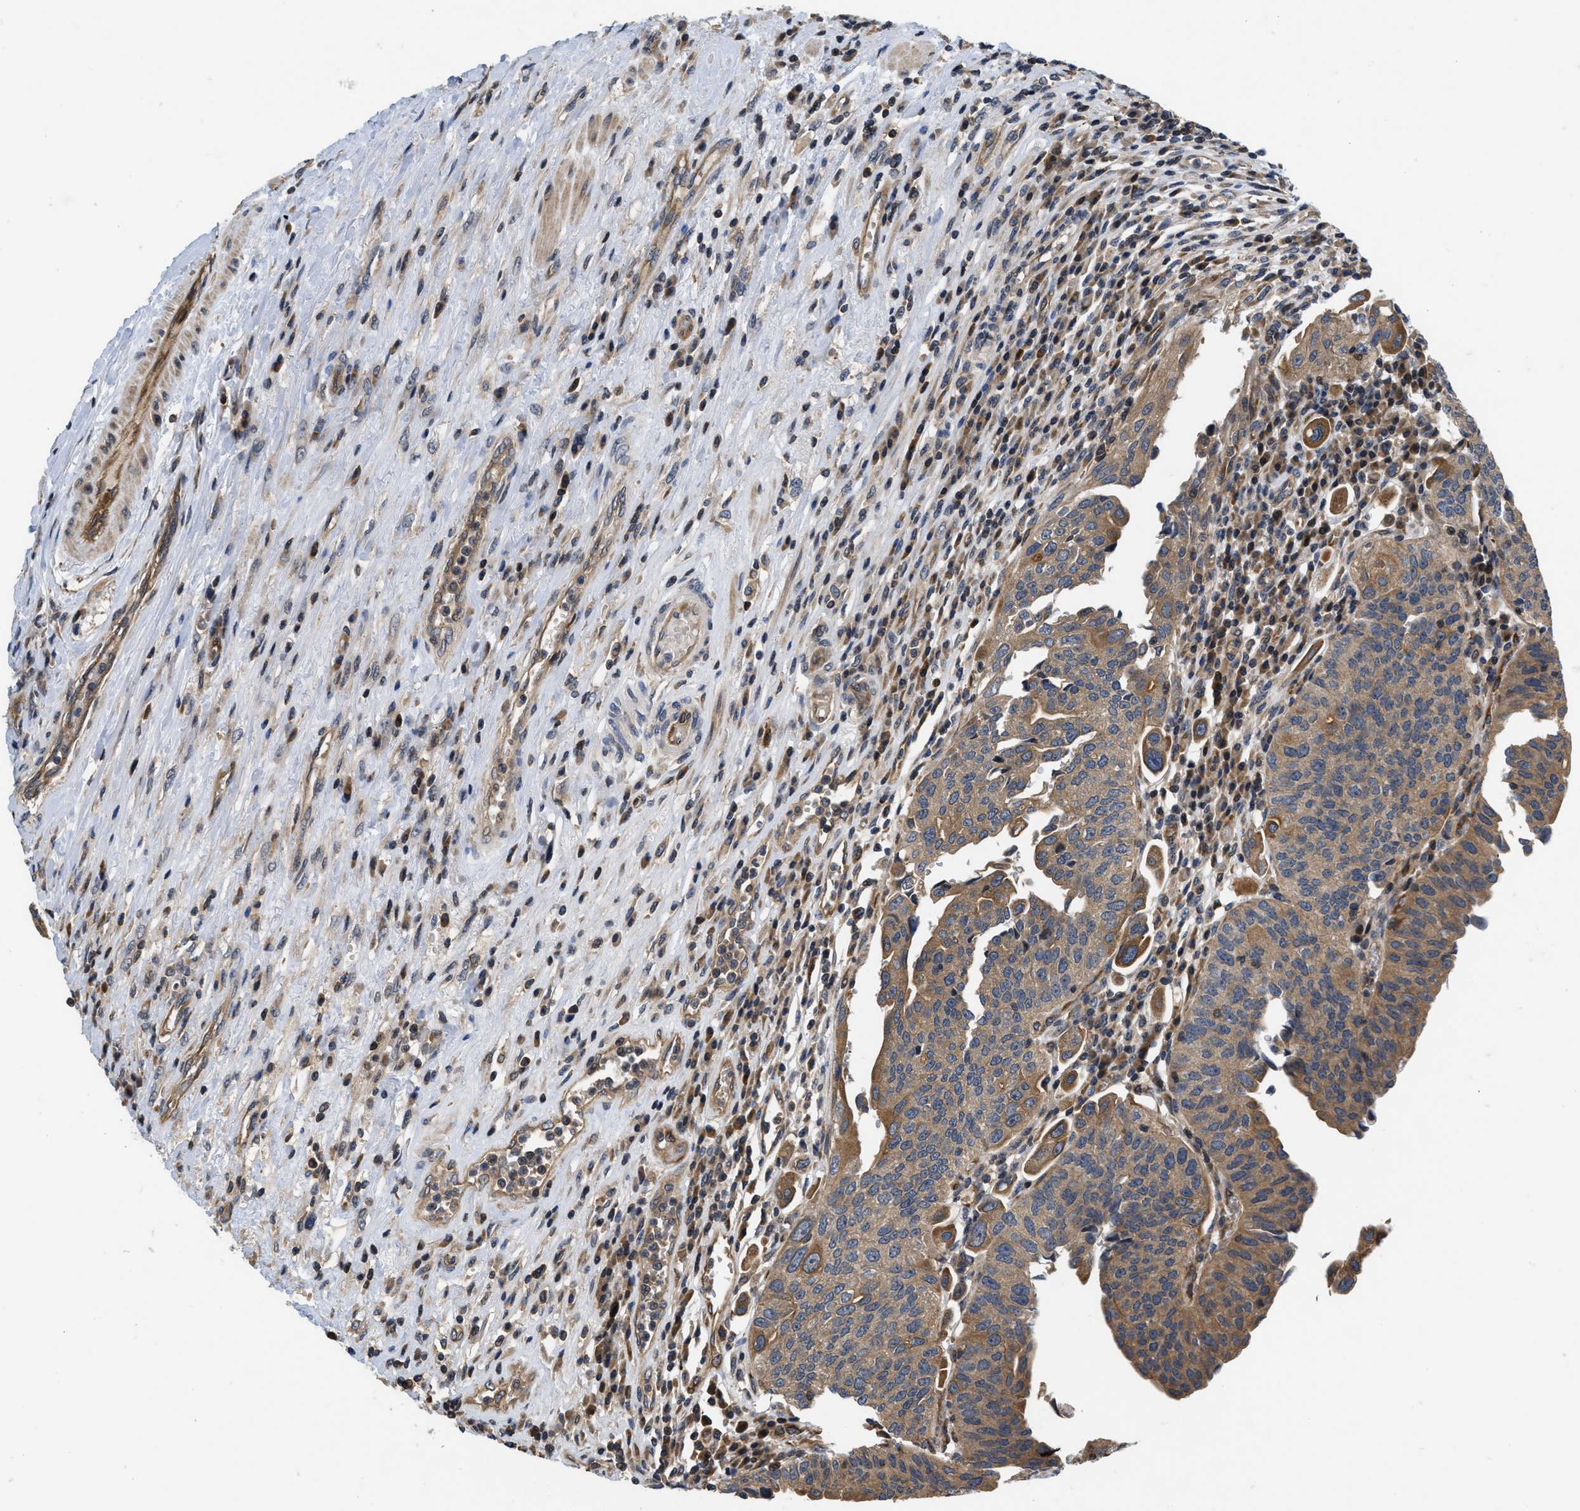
{"staining": {"intensity": "moderate", "quantity": ">75%", "location": "cytoplasmic/membranous"}, "tissue": "urothelial cancer", "cell_type": "Tumor cells", "image_type": "cancer", "snomed": [{"axis": "morphology", "description": "Urothelial carcinoma, High grade"}, {"axis": "topography", "description": "Urinary bladder"}], "caption": "About >75% of tumor cells in urothelial cancer demonstrate moderate cytoplasmic/membranous protein staining as visualized by brown immunohistochemical staining.", "gene": "HMGCR", "patient": {"sex": "female", "age": 80}}